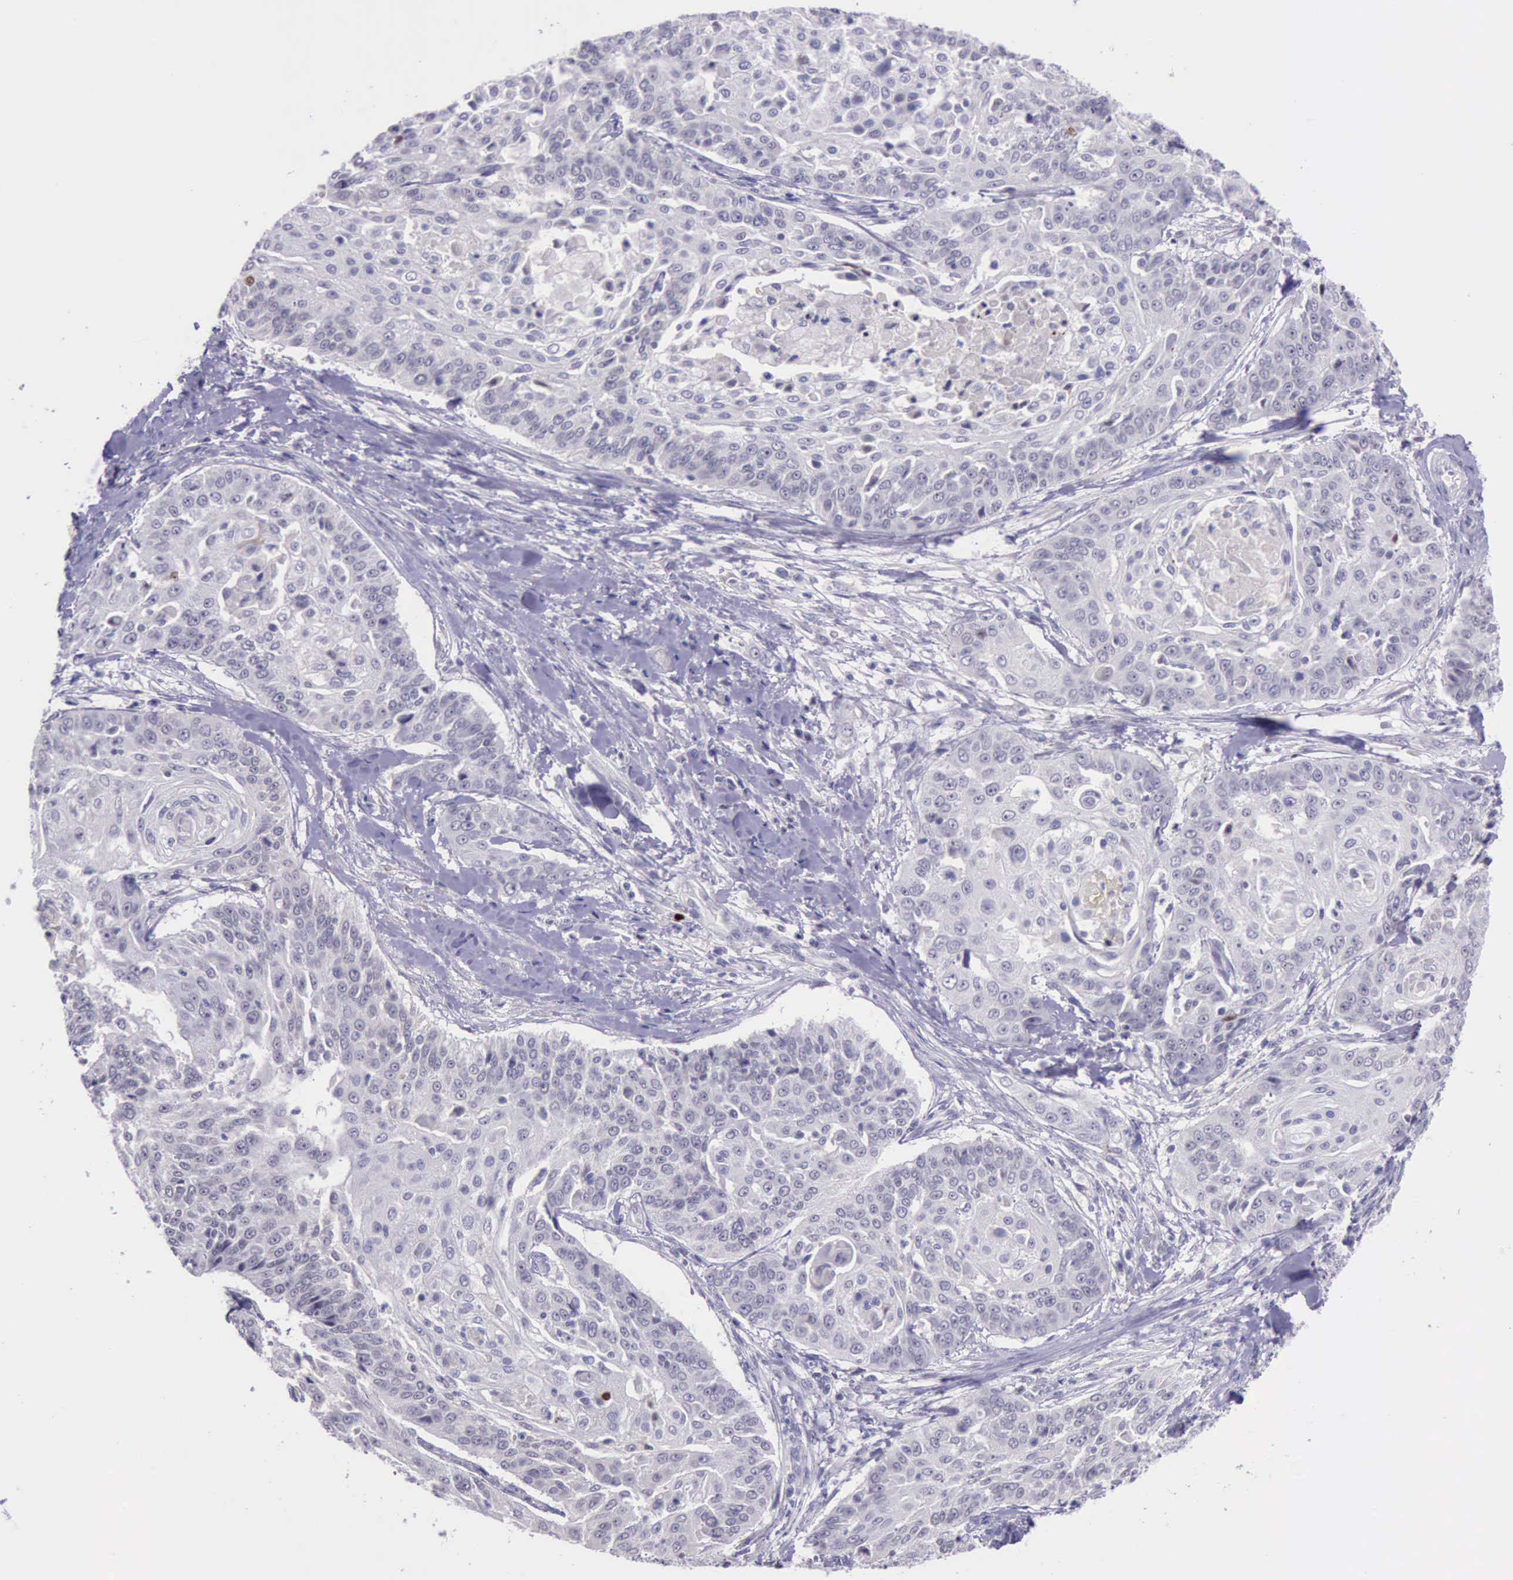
{"staining": {"intensity": "strong", "quantity": "<25%", "location": "nuclear"}, "tissue": "cervical cancer", "cell_type": "Tumor cells", "image_type": "cancer", "snomed": [{"axis": "morphology", "description": "Squamous cell carcinoma, NOS"}, {"axis": "topography", "description": "Cervix"}], "caption": "A photomicrograph of human cervical squamous cell carcinoma stained for a protein displays strong nuclear brown staining in tumor cells.", "gene": "PARP1", "patient": {"sex": "female", "age": 64}}